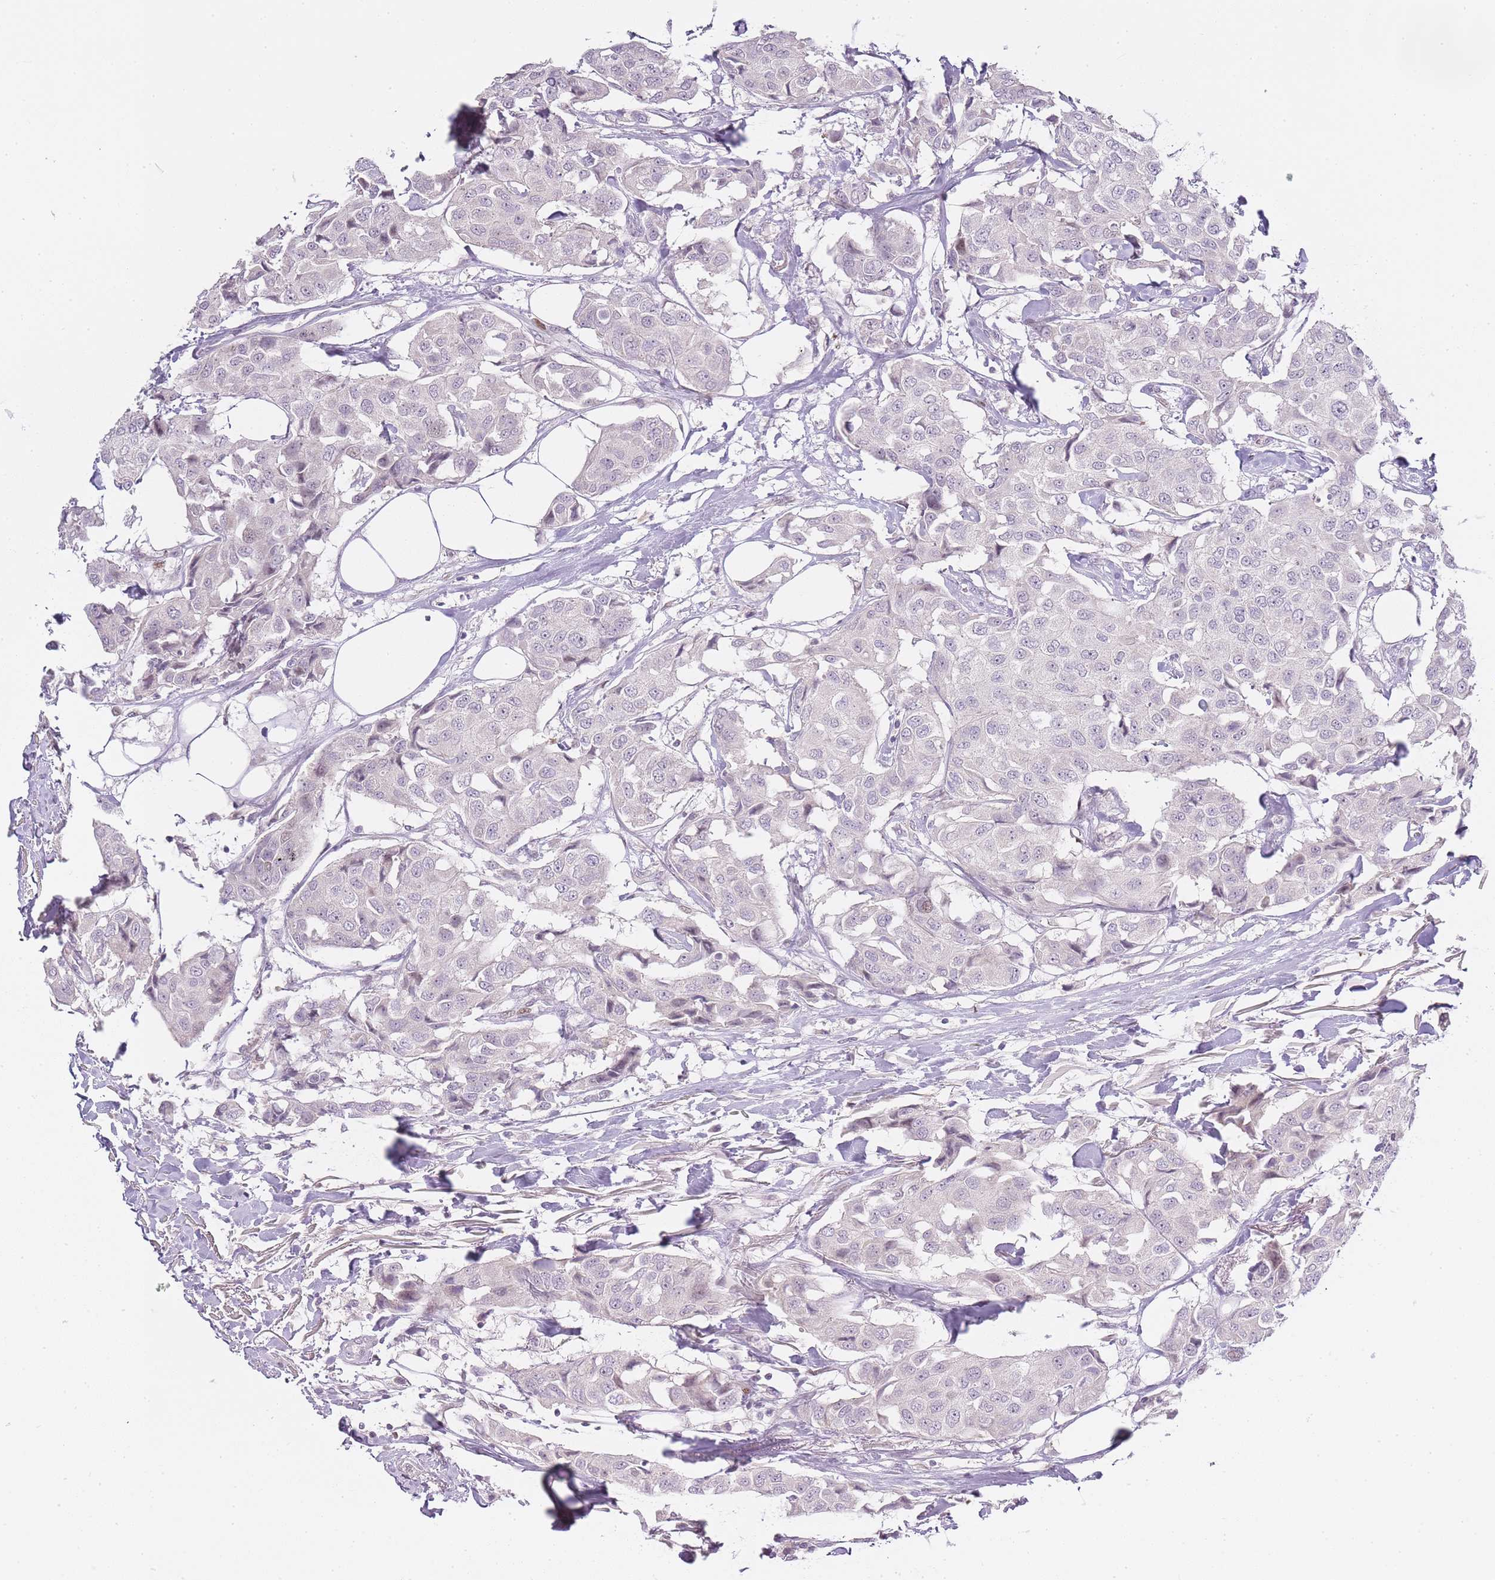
{"staining": {"intensity": "negative", "quantity": "none", "location": "none"}, "tissue": "breast cancer", "cell_type": "Tumor cells", "image_type": "cancer", "snomed": [{"axis": "morphology", "description": "Duct carcinoma"}, {"axis": "topography", "description": "Breast"}], "caption": "The immunohistochemistry (IHC) histopathology image has no significant staining in tumor cells of breast invasive ductal carcinoma tissue.", "gene": "OGG1", "patient": {"sex": "female", "age": 80}}